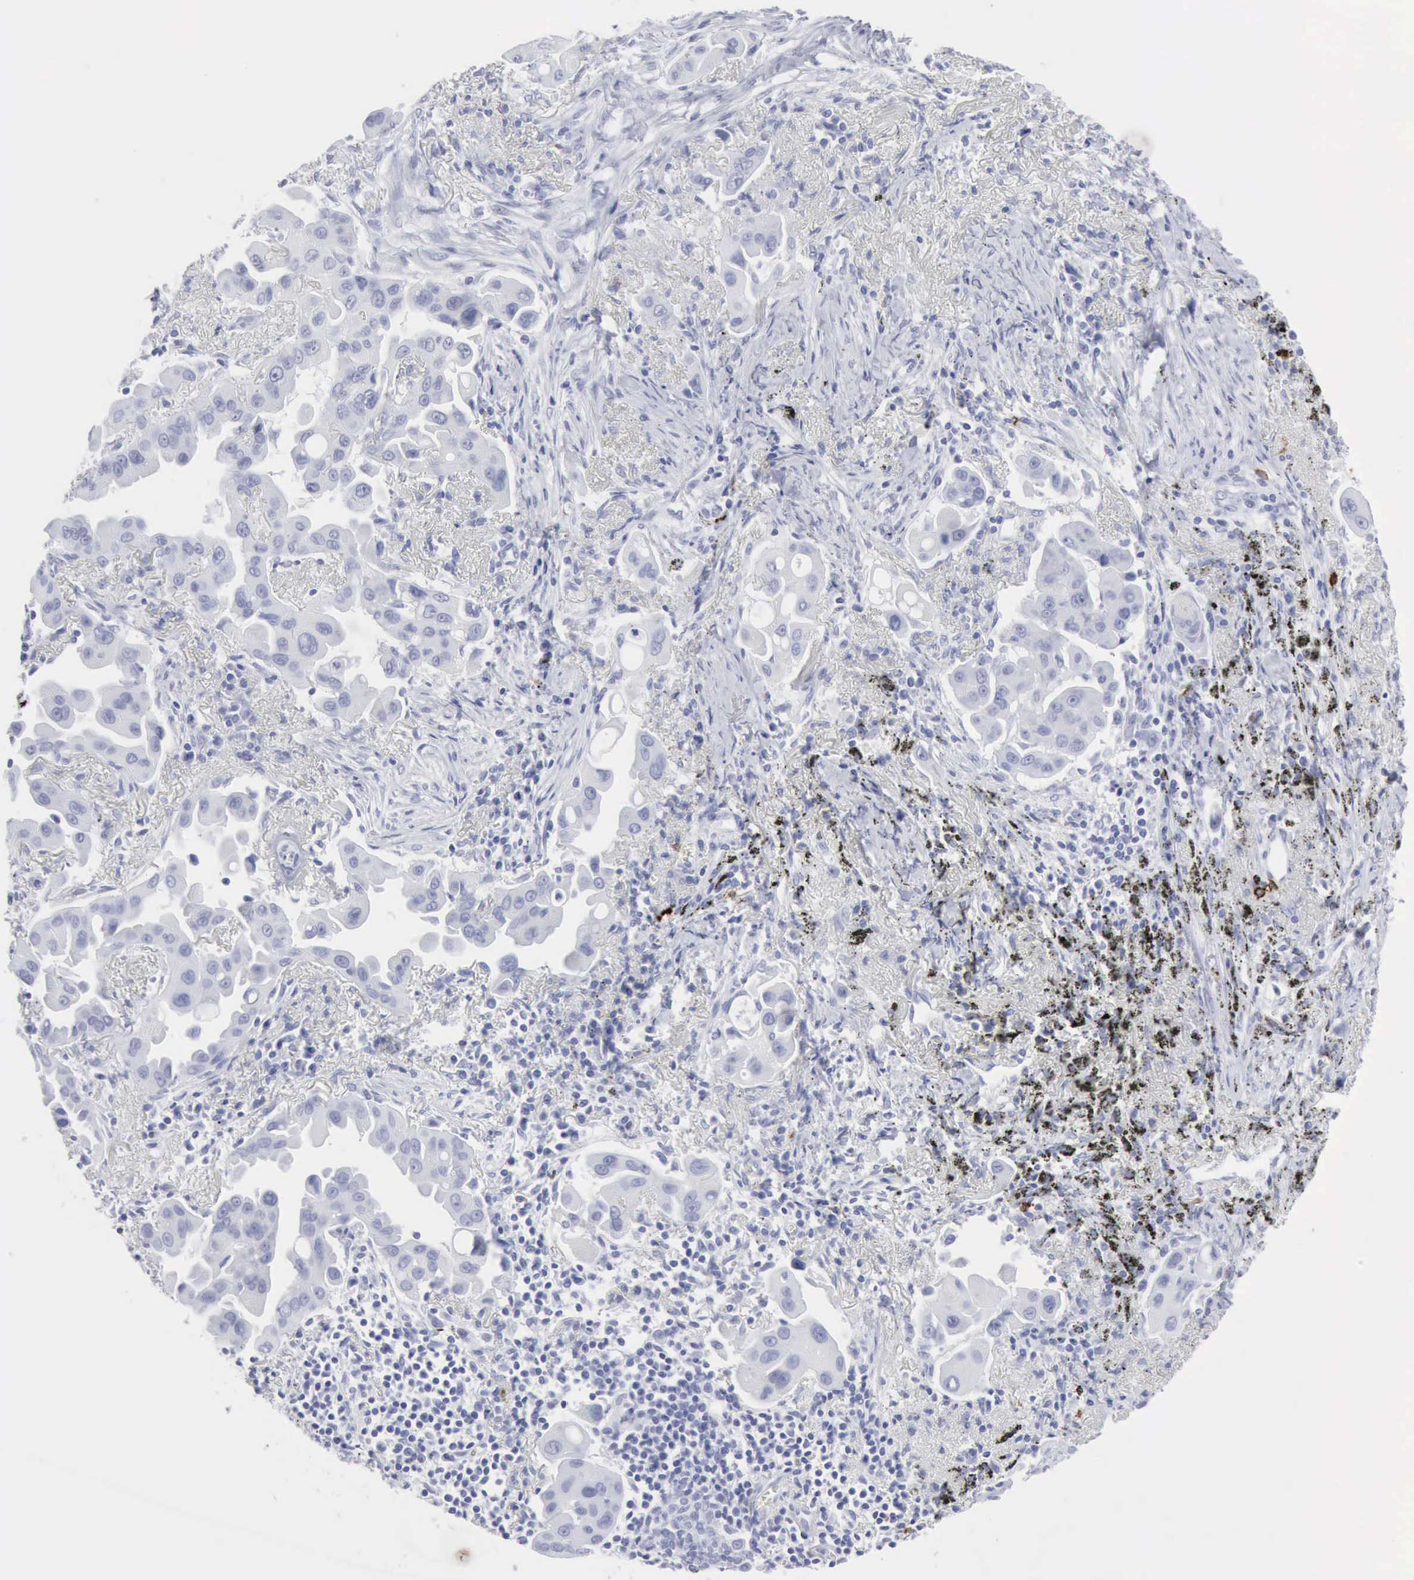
{"staining": {"intensity": "negative", "quantity": "none", "location": "none"}, "tissue": "lung cancer", "cell_type": "Tumor cells", "image_type": "cancer", "snomed": [{"axis": "morphology", "description": "Adenocarcinoma, NOS"}, {"axis": "topography", "description": "Lung"}], "caption": "This photomicrograph is of lung cancer stained with immunohistochemistry to label a protein in brown with the nuclei are counter-stained blue. There is no positivity in tumor cells. (DAB (3,3'-diaminobenzidine) IHC visualized using brightfield microscopy, high magnification).", "gene": "CMA1", "patient": {"sex": "male", "age": 68}}